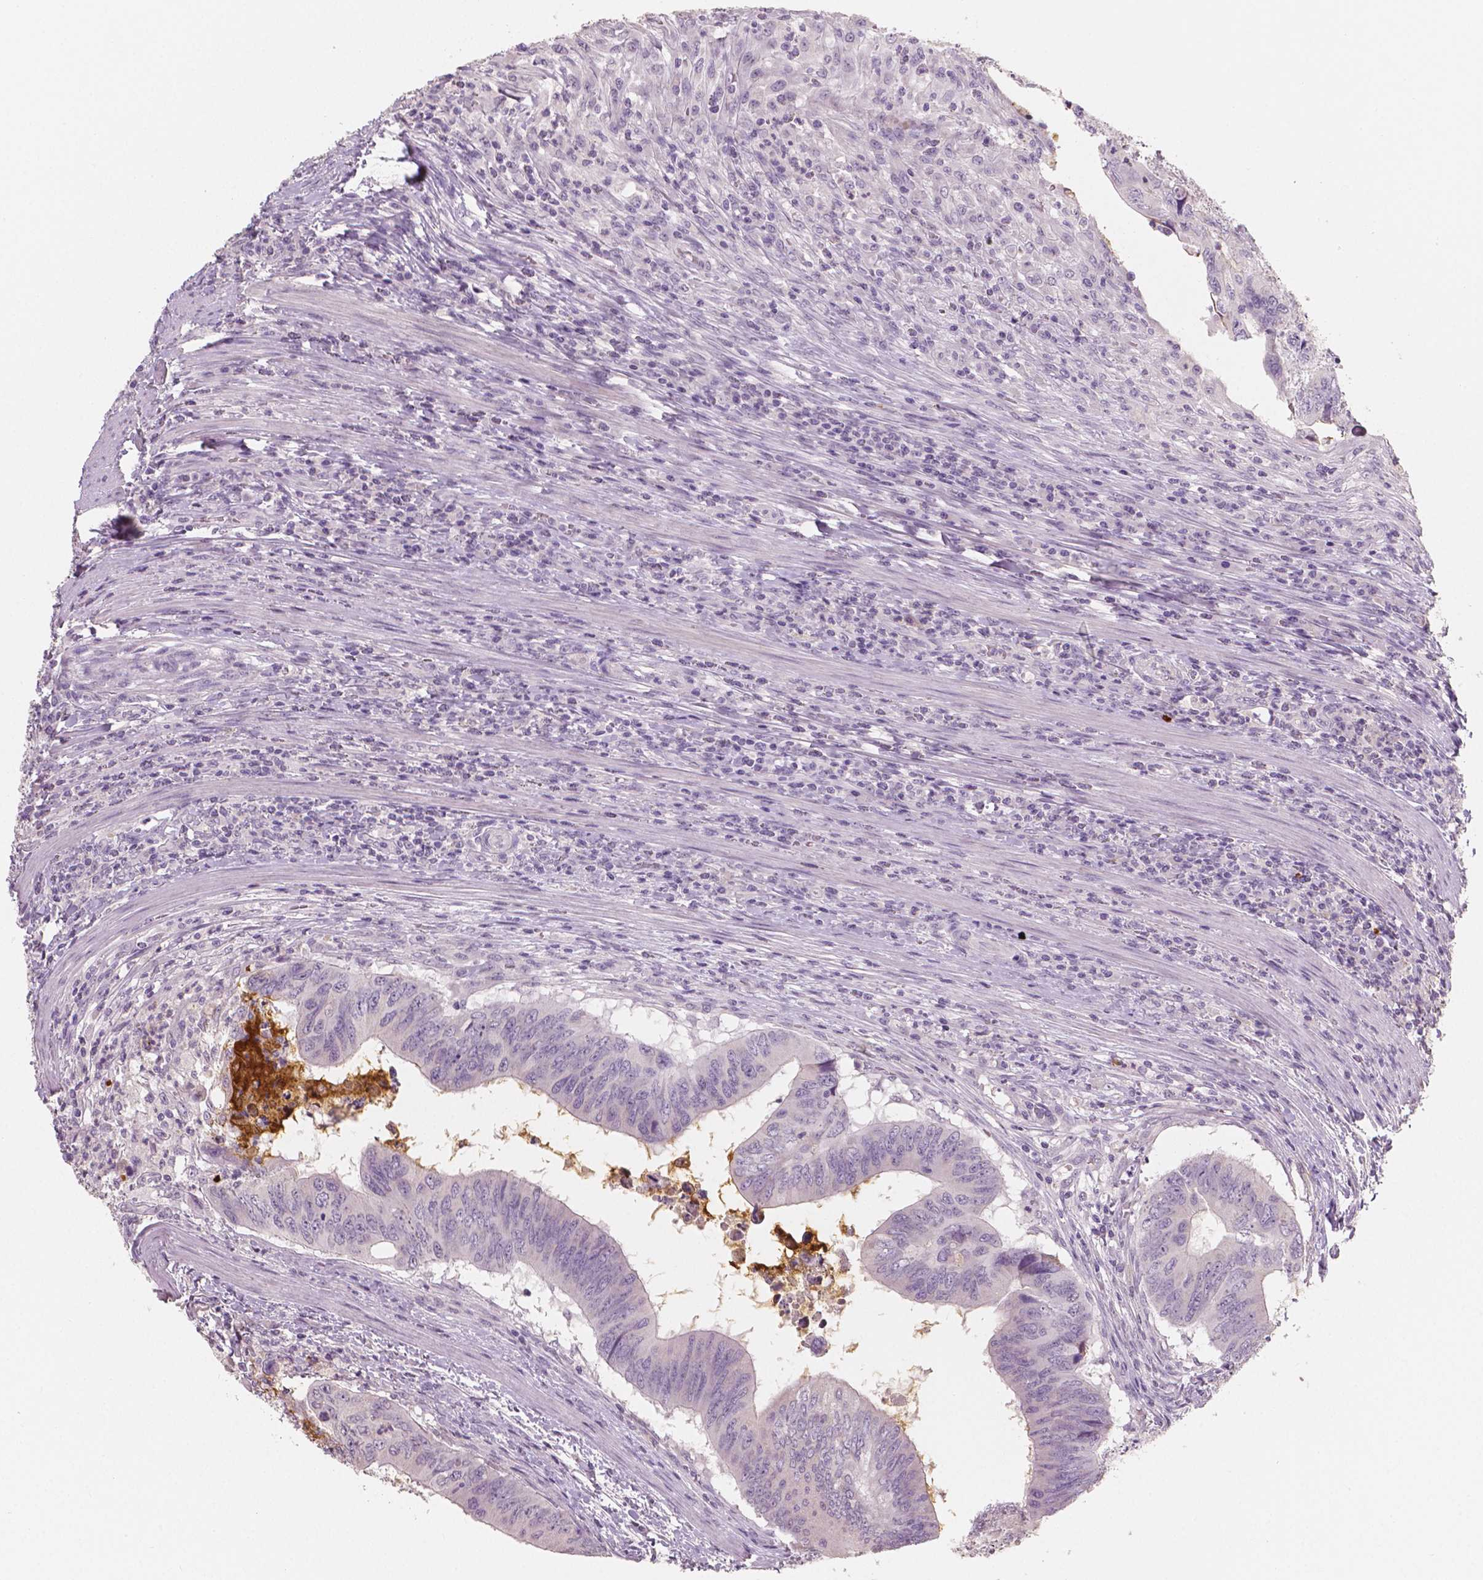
{"staining": {"intensity": "negative", "quantity": "none", "location": "none"}, "tissue": "colorectal cancer", "cell_type": "Tumor cells", "image_type": "cancer", "snomed": [{"axis": "morphology", "description": "Adenocarcinoma, NOS"}, {"axis": "topography", "description": "Colon"}], "caption": "Immunohistochemistry image of neoplastic tissue: colorectal adenocarcinoma stained with DAB (3,3'-diaminobenzidine) reveals no significant protein staining in tumor cells.", "gene": "APOA4", "patient": {"sex": "male", "age": 53}}